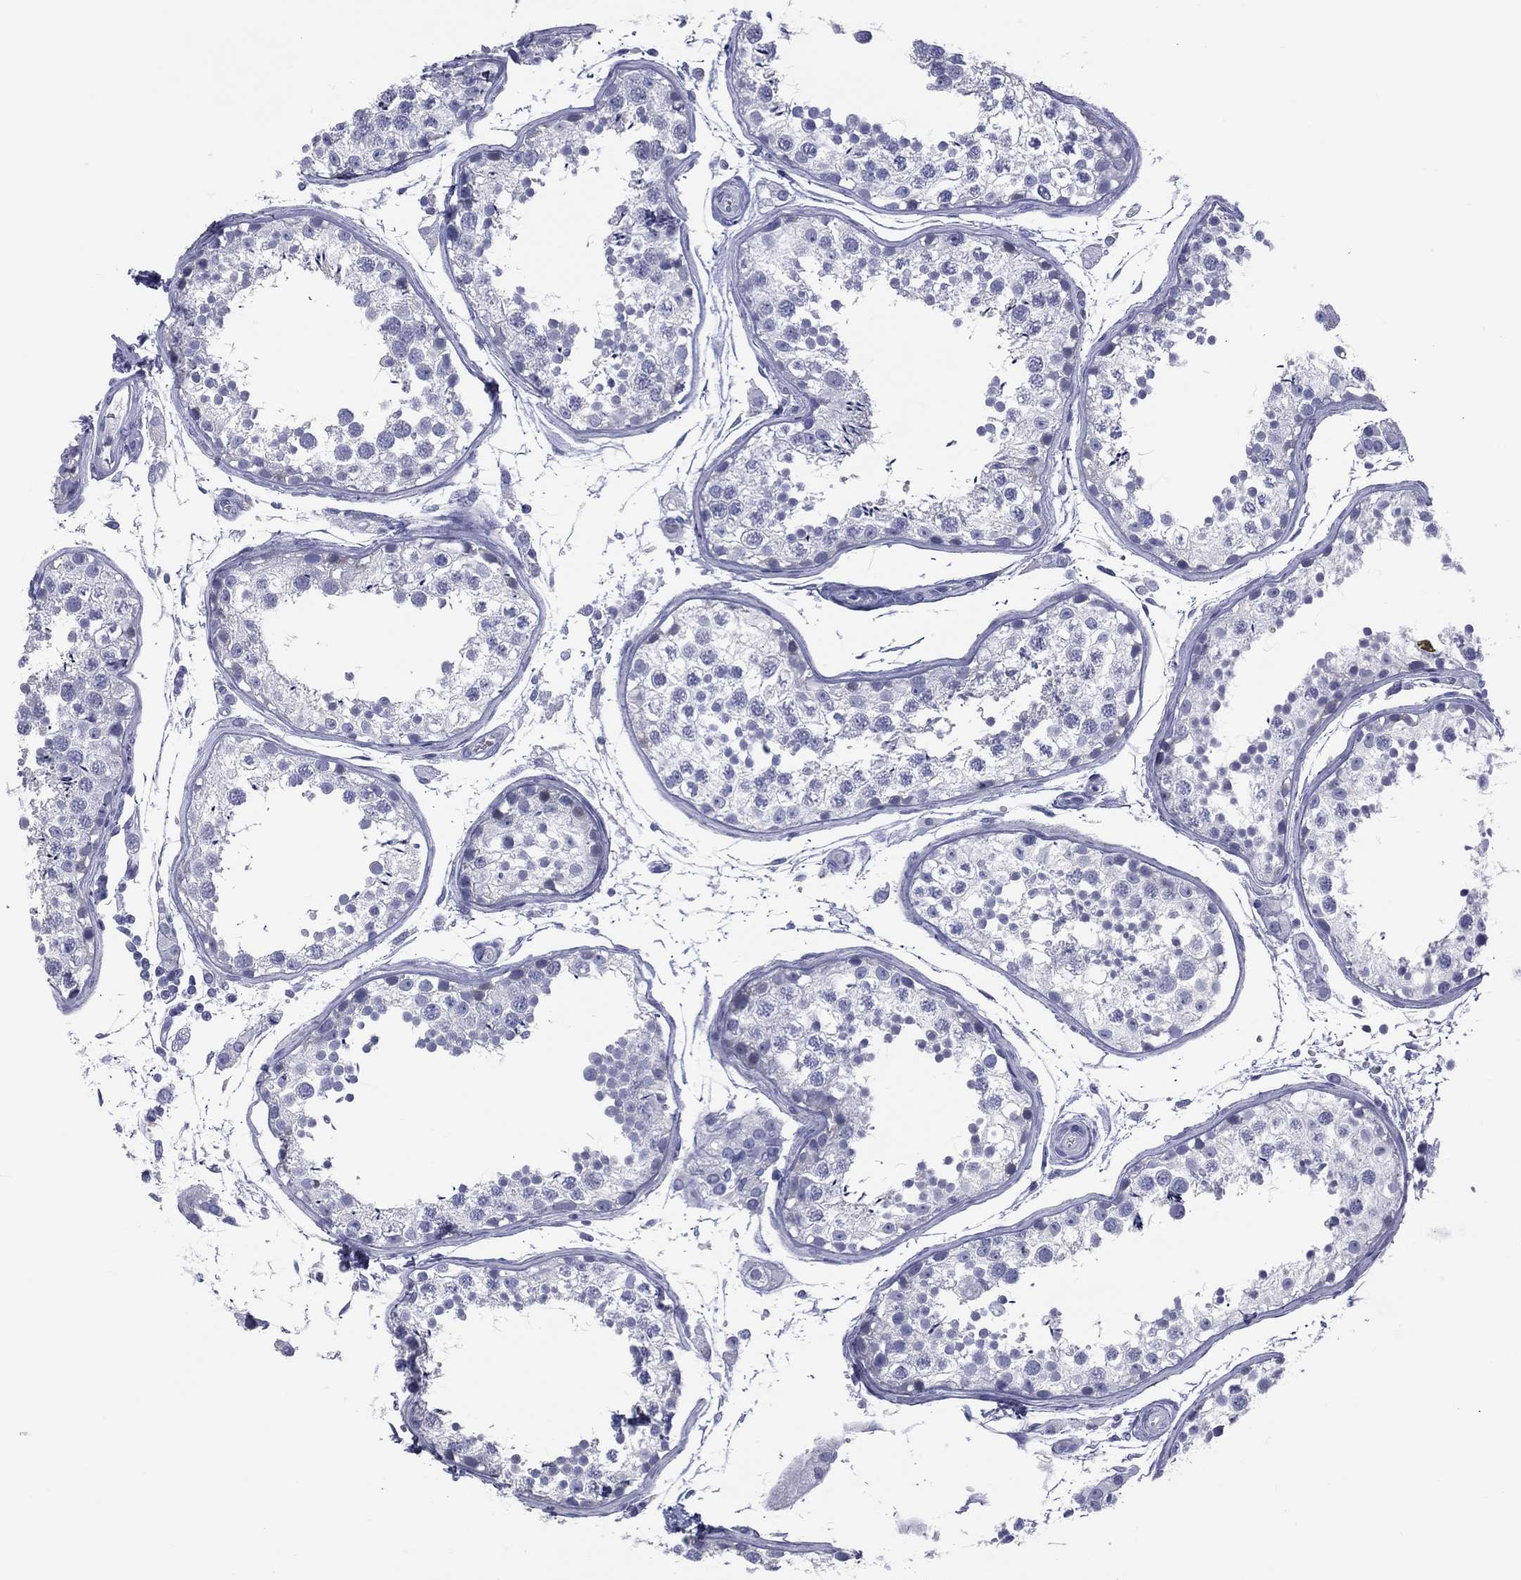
{"staining": {"intensity": "negative", "quantity": "none", "location": "none"}, "tissue": "testis", "cell_type": "Cells in seminiferous ducts", "image_type": "normal", "snomed": [{"axis": "morphology", "description": "Normal tissue, NOS"}, {"axis": "topography", "description": "Testis"}], "caption": "Immunohistochemistry (IHC) photomicrograph of benign testis stained for a protein (brown), which reveals no positivity in cells in seminiferous ducts.", "gene": "MLN", "patient": {"sex": "male", "age": 29}}